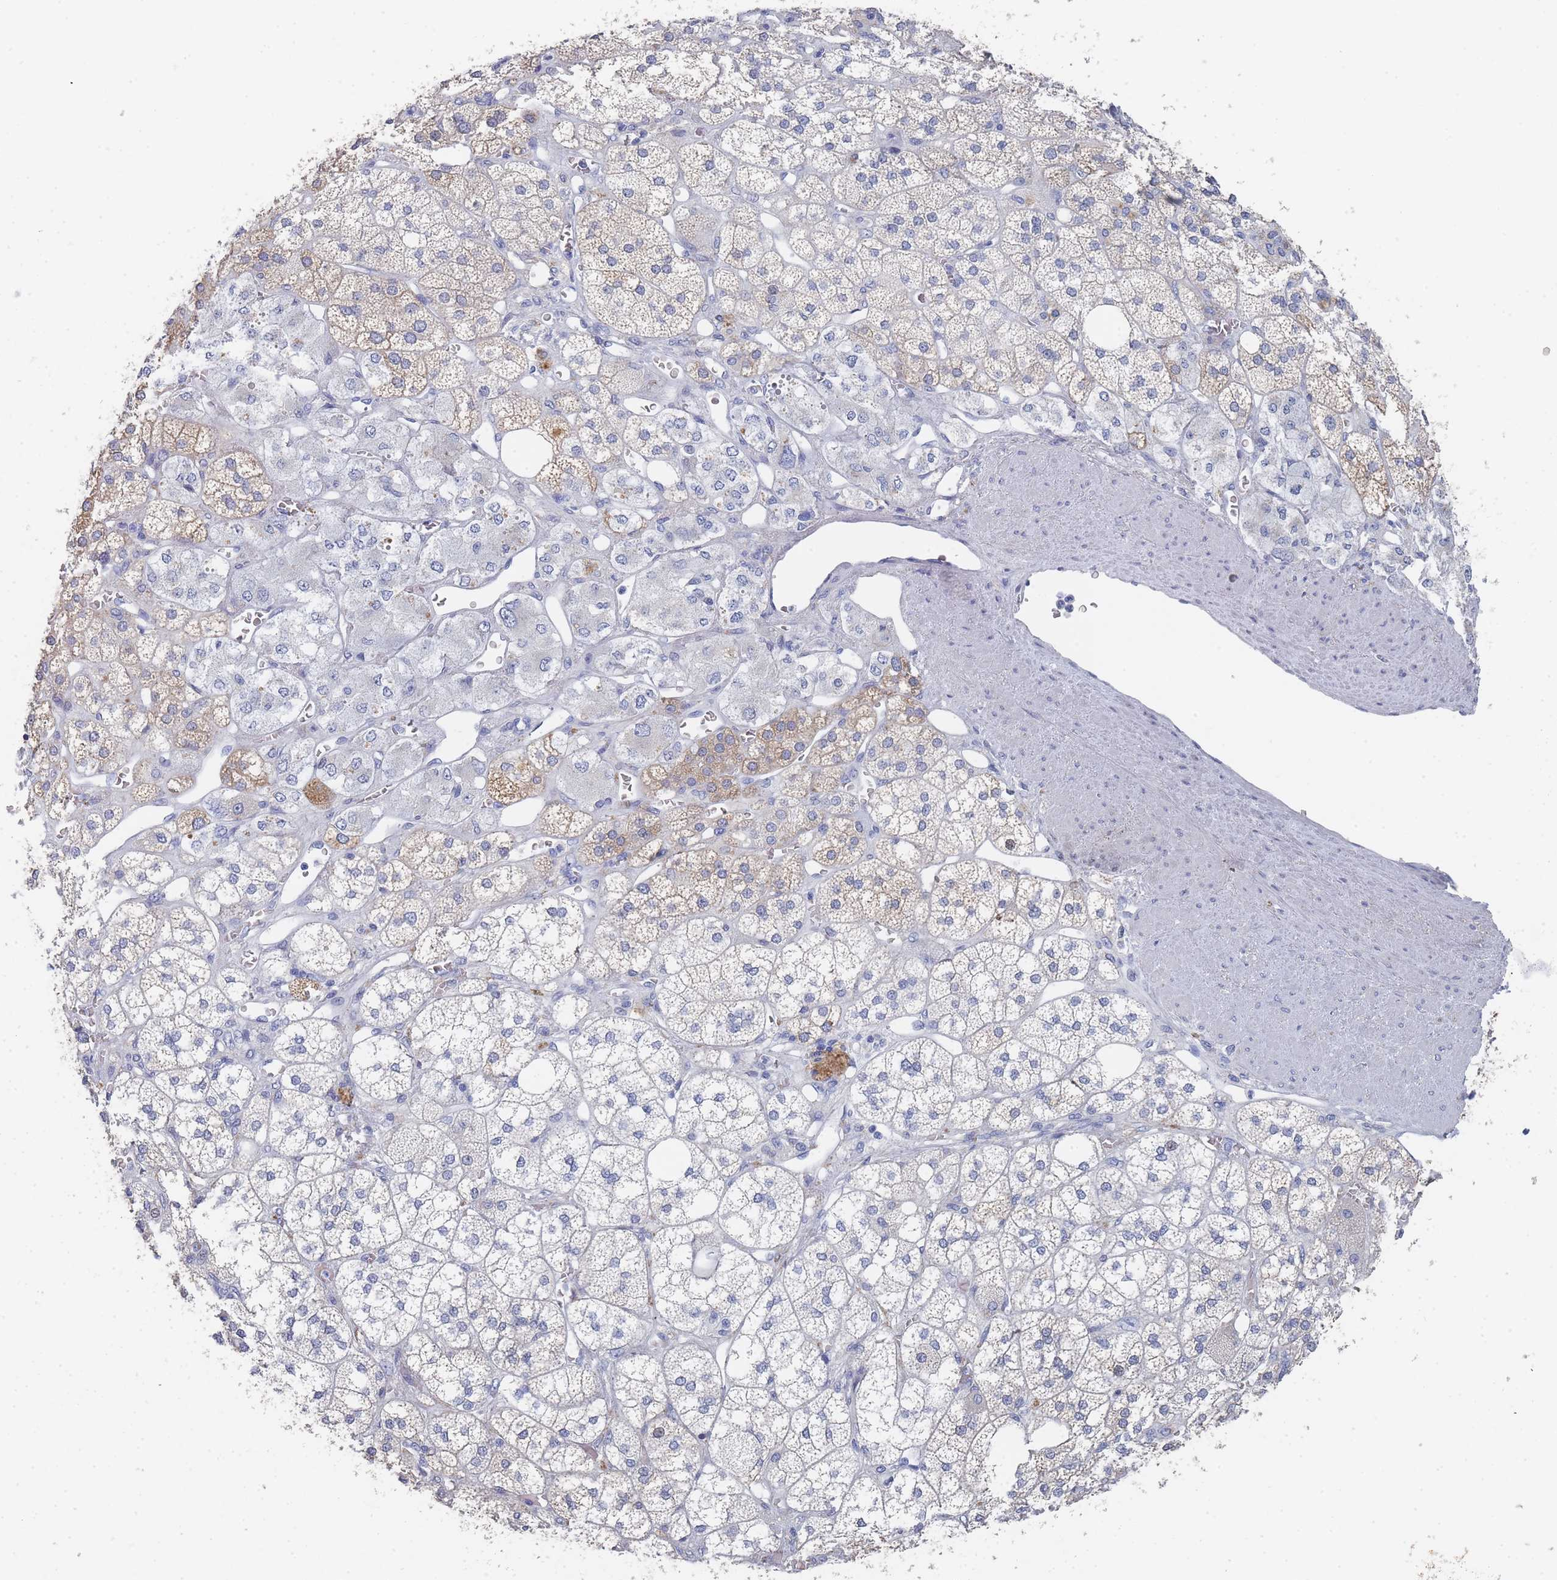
{"staining": {"intensity": "weak", "quantity": "<25%", "location": "cytoplasmic/membranous"}, "tissue": "adrenal gland", "cell_type": "Glandular cells", "image_type": "normal", "snomed": [{"axis": "morphology", "description": "Normal tissue, NOS"}, {"axis": "topography", "description": "Adrenal gland"}], "caption": "IHC image of unremarkable human adrenal gland stained for a protein (brown), which shows no staining in glandular cells. (DAB immunohistochemistry (IHC), high magnification).", "gene": "ACAD11", "patient": {"sex": "male", "age": 61}}